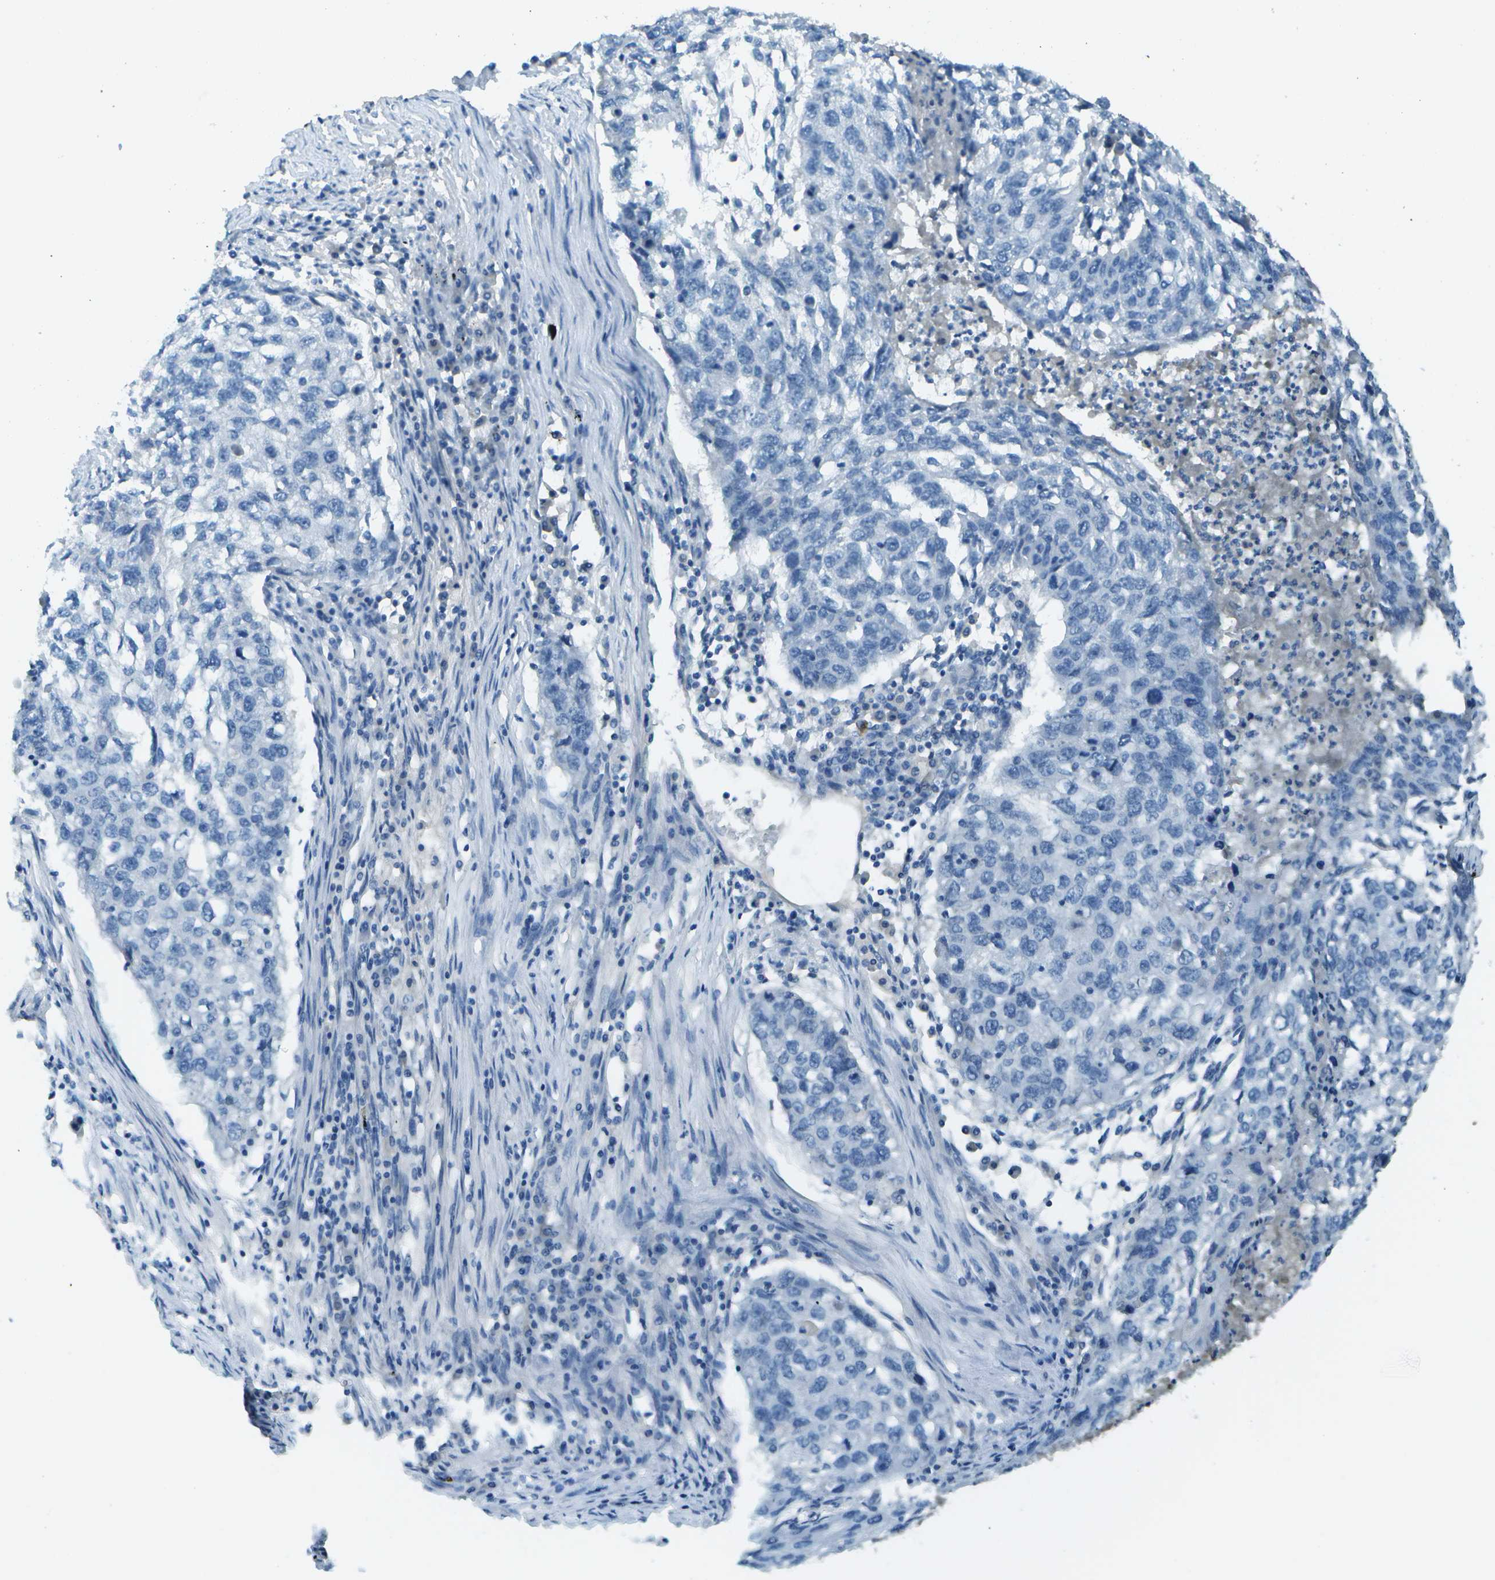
{"staining": {"intensity": "negative", "quantity": "none", "location": "none"}, "tissue": "lung cancer", "cell_type": "Tumor cells", "image_type": "cancer", "snomed": [{"axis": "morphology", "description": "Squamous cell carcinoma, NOS"}, {"axis": "topography", "description": "Lung"}], "caption": "Tumor cells are negative for brown protein staining in lung squamous cell carcinoma. (DAB (3,3'-diaminobenzidine) immunohistochemistry (IHC), high magnification).", "gene": "LGI2", "patient": {"sex": "female", "age": 63}}